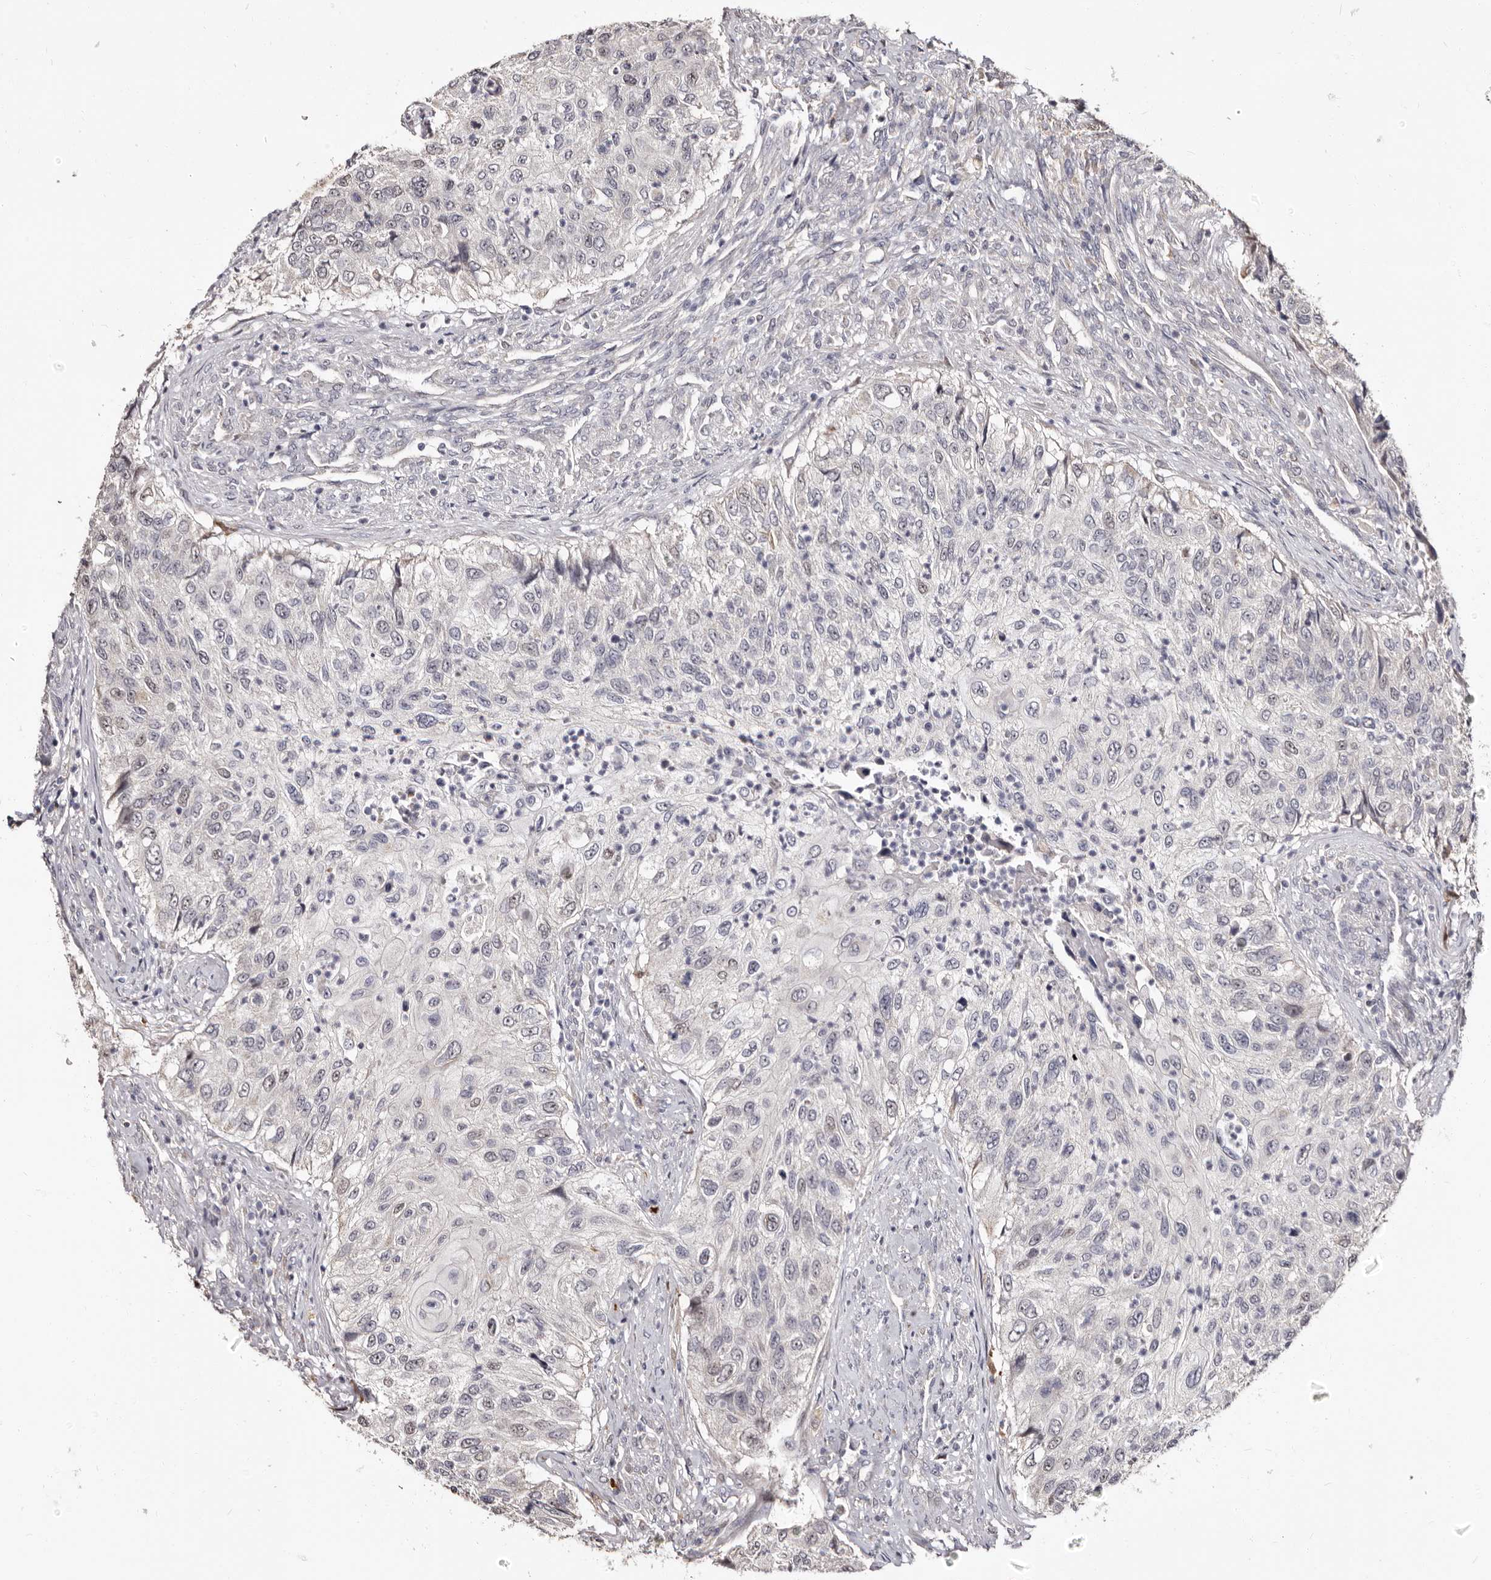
{"staining": {"intensity": "negative", "quantity": "none", "location": "none"}, "tissue": "urothelial cancer", "cell_type": "Tumor cells", "image_type": "cancer", "snomed": [{"axis": "morphology", "description": "Urothelial carcinoma, High grade"}, {"axis": "topography", "description": "Urinary bladder"}], "caption": "This is an IHC micrograph of human urothelial carcinoma (high-grade). There is no staining in tumor cells.", "gene": "PTAFR", "patient": {"sex": "female", "age": 60}}